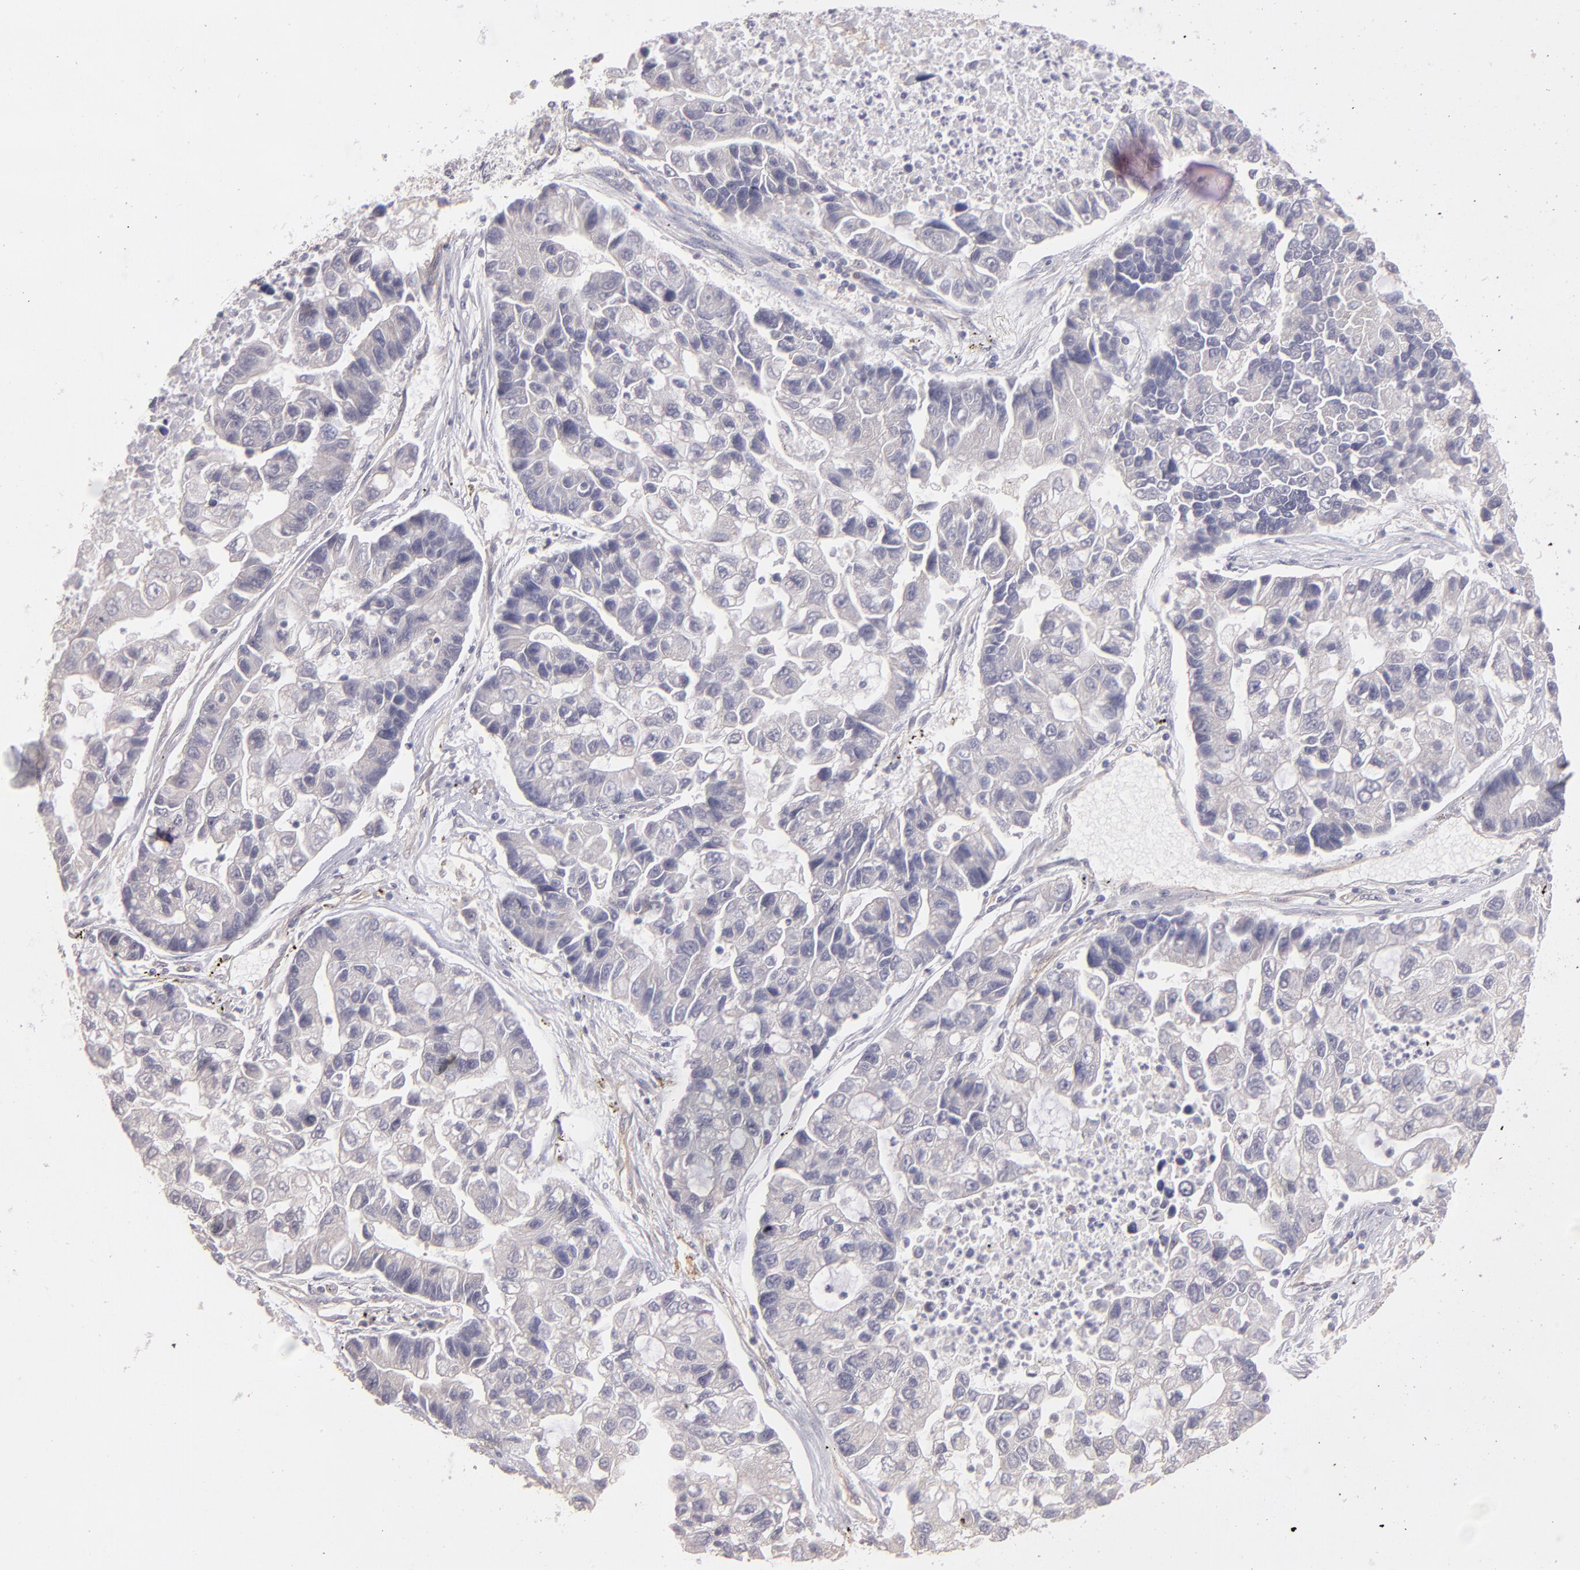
{"staining": {"intensity": "negative", "quantity": "none", "location": "none"}, "tissue": "lung cancer", "cell_type": "Tumor cells", "image_type": "cancer", "snomed": [{"axis": "morphology", "description": "Adenocarcinoma, NOS"}, {"axis": "topography", "description": "Lung"}], "caption": "The histopathology image demonstrates no staining of tumor cells in lung adenocarcinoma.", "gene": "THBD", "patient": {"sex": "female", "age": 51}}